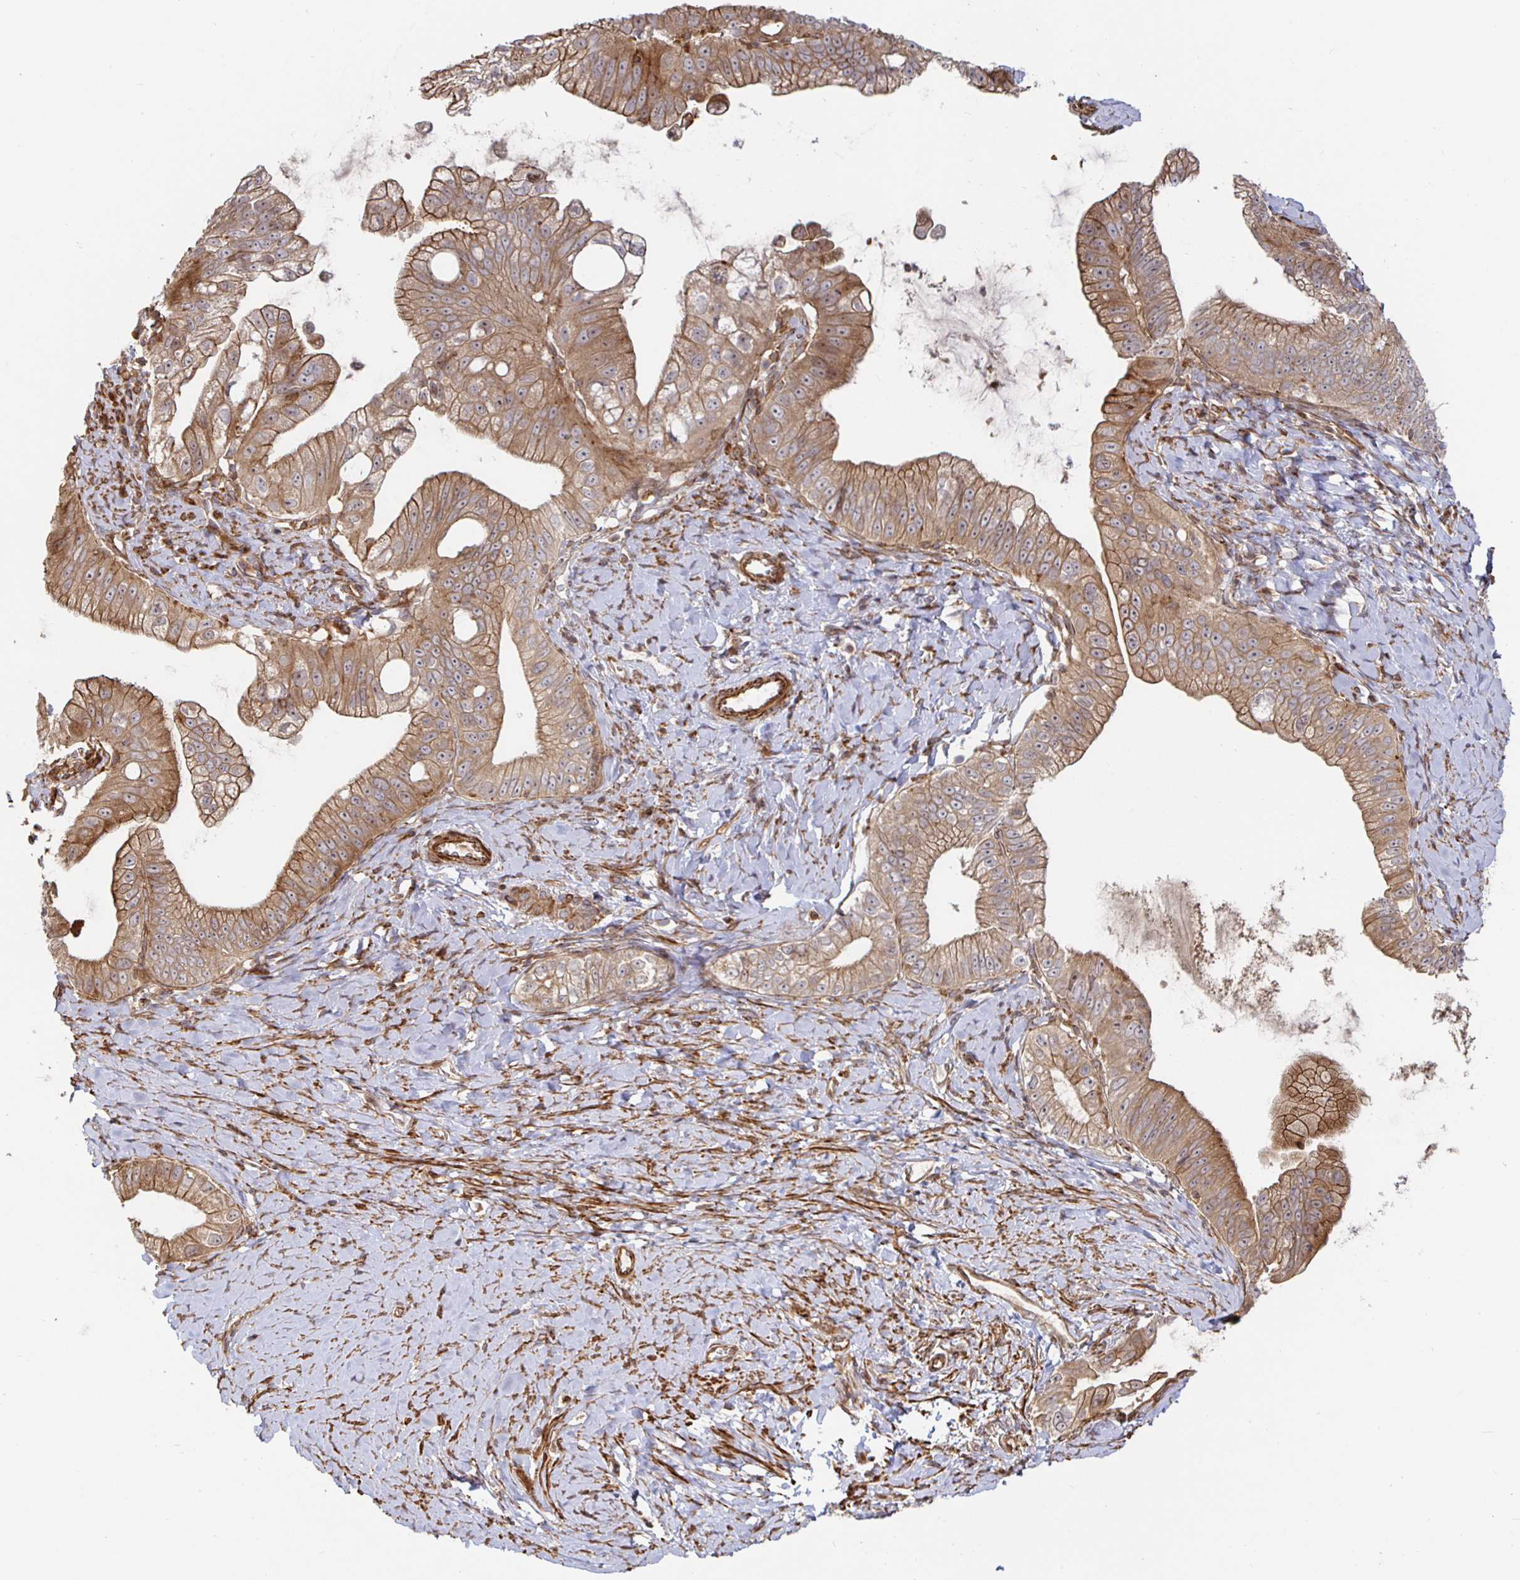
{"staining": {"intensity": "moderate", "quantity": ">75%", "location": "cytoplasmic/membranous"}, "tissue": "pancreatic cancer", "cell_type": "Tumor cells", "image_type": "cancer", "snomed": [{"axis": "morphology", "description": "Adenocarcinoma, NOS"}, {"axis": "topography", "description": "Pancreas"}], "caption": "Moderate cytoplasmic/membranous protein positivity is identified in about >75% of tumor cells in adenocarcinoma (pancreatic).", "gene": "STRAP", "patient": {"sex": "male", "age": 70}}